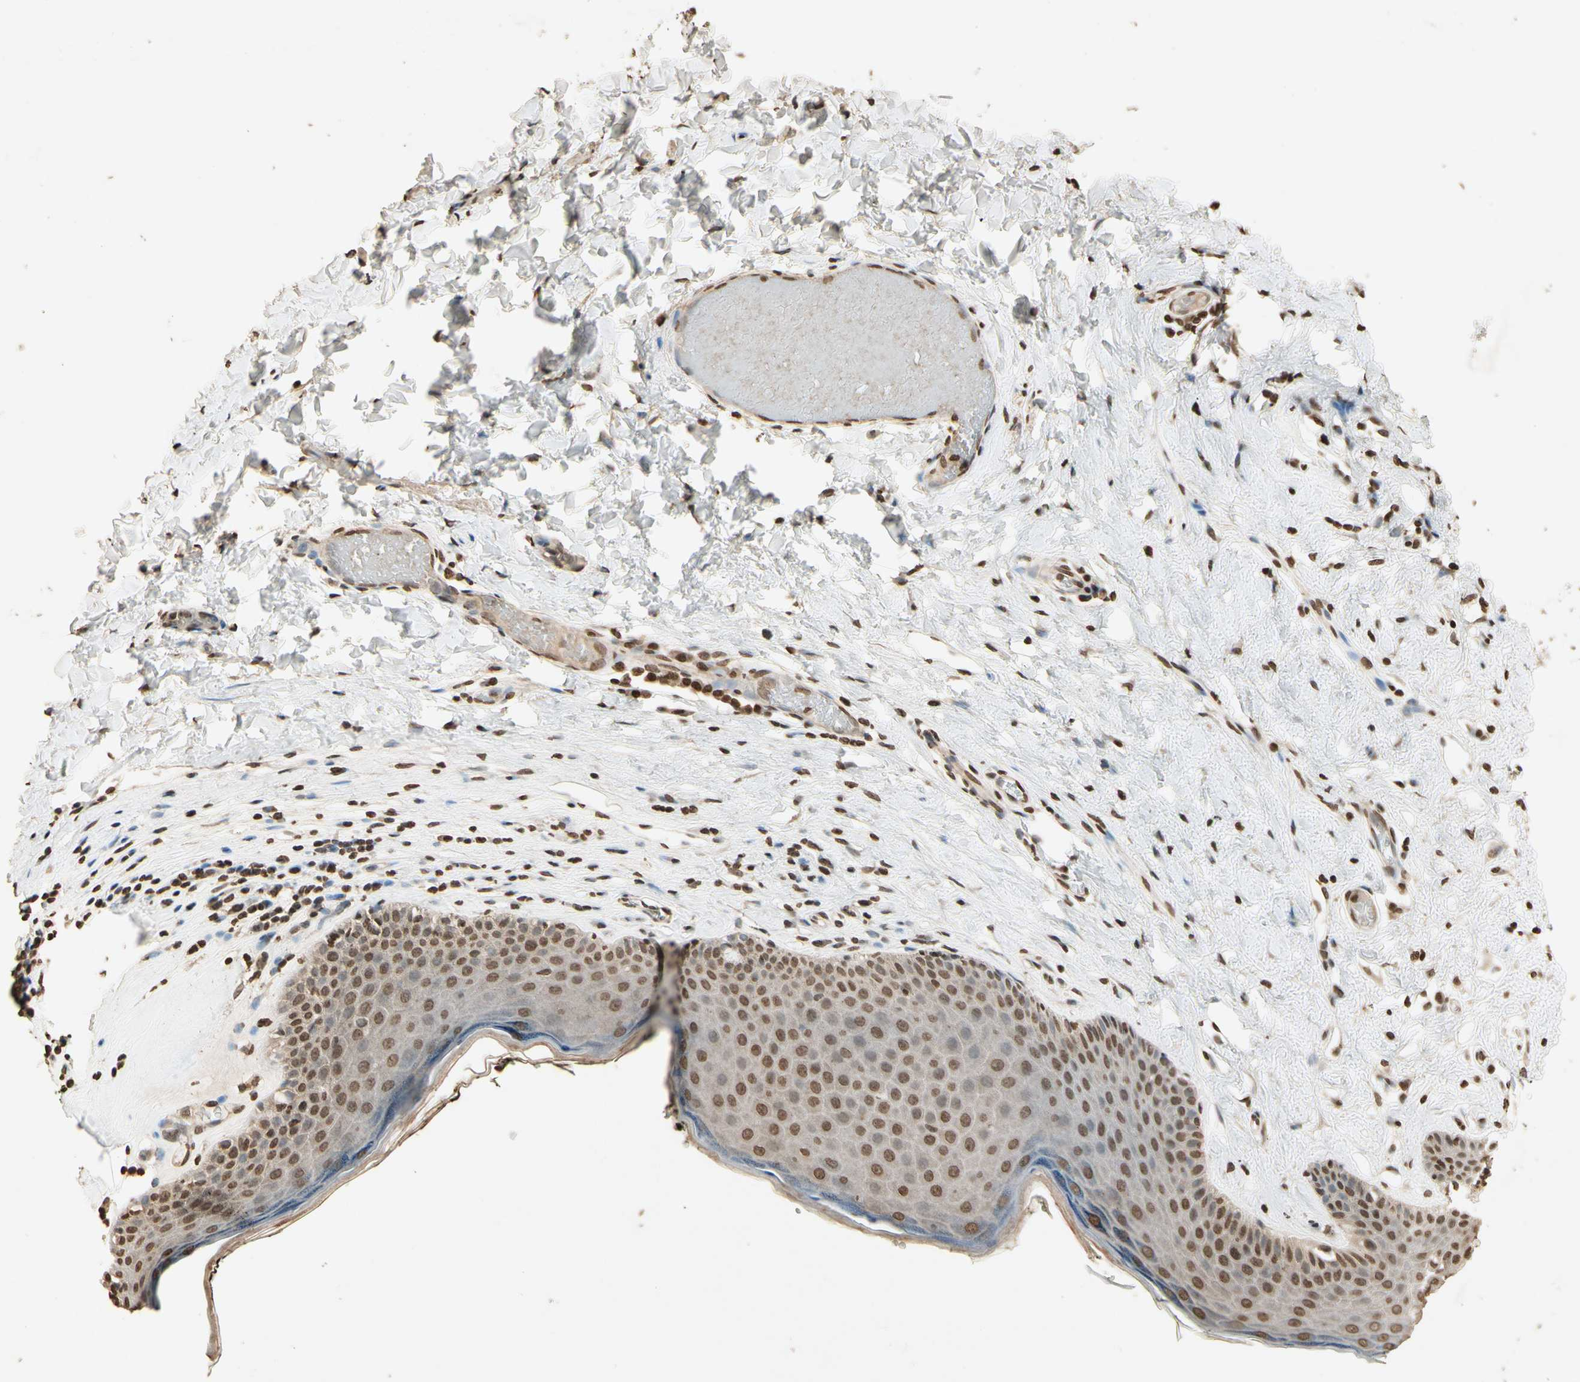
{"staining": {"intensity": "moderate", "quantity": "25%-75%", "location": "nuclear"}, "tissue": "skin", "cell_type": "Epidermal cells", "image_type": "normal", "snomed": [{"axis": "morphology", "description": "Normal tissue, NOS"}, {"axis": "morphology", "description": "Inflammation, NOS"}, {"axis": "topography", "description": "Vulva"}], "caption": "Immunohistochemistry (IHC) of unremarkable skin shows medium levels of moderate nuclear expression in about 25%-75% of epidermal cells.", "gene": "TOP1", "patient": {"sex": "female", "age": 84}}